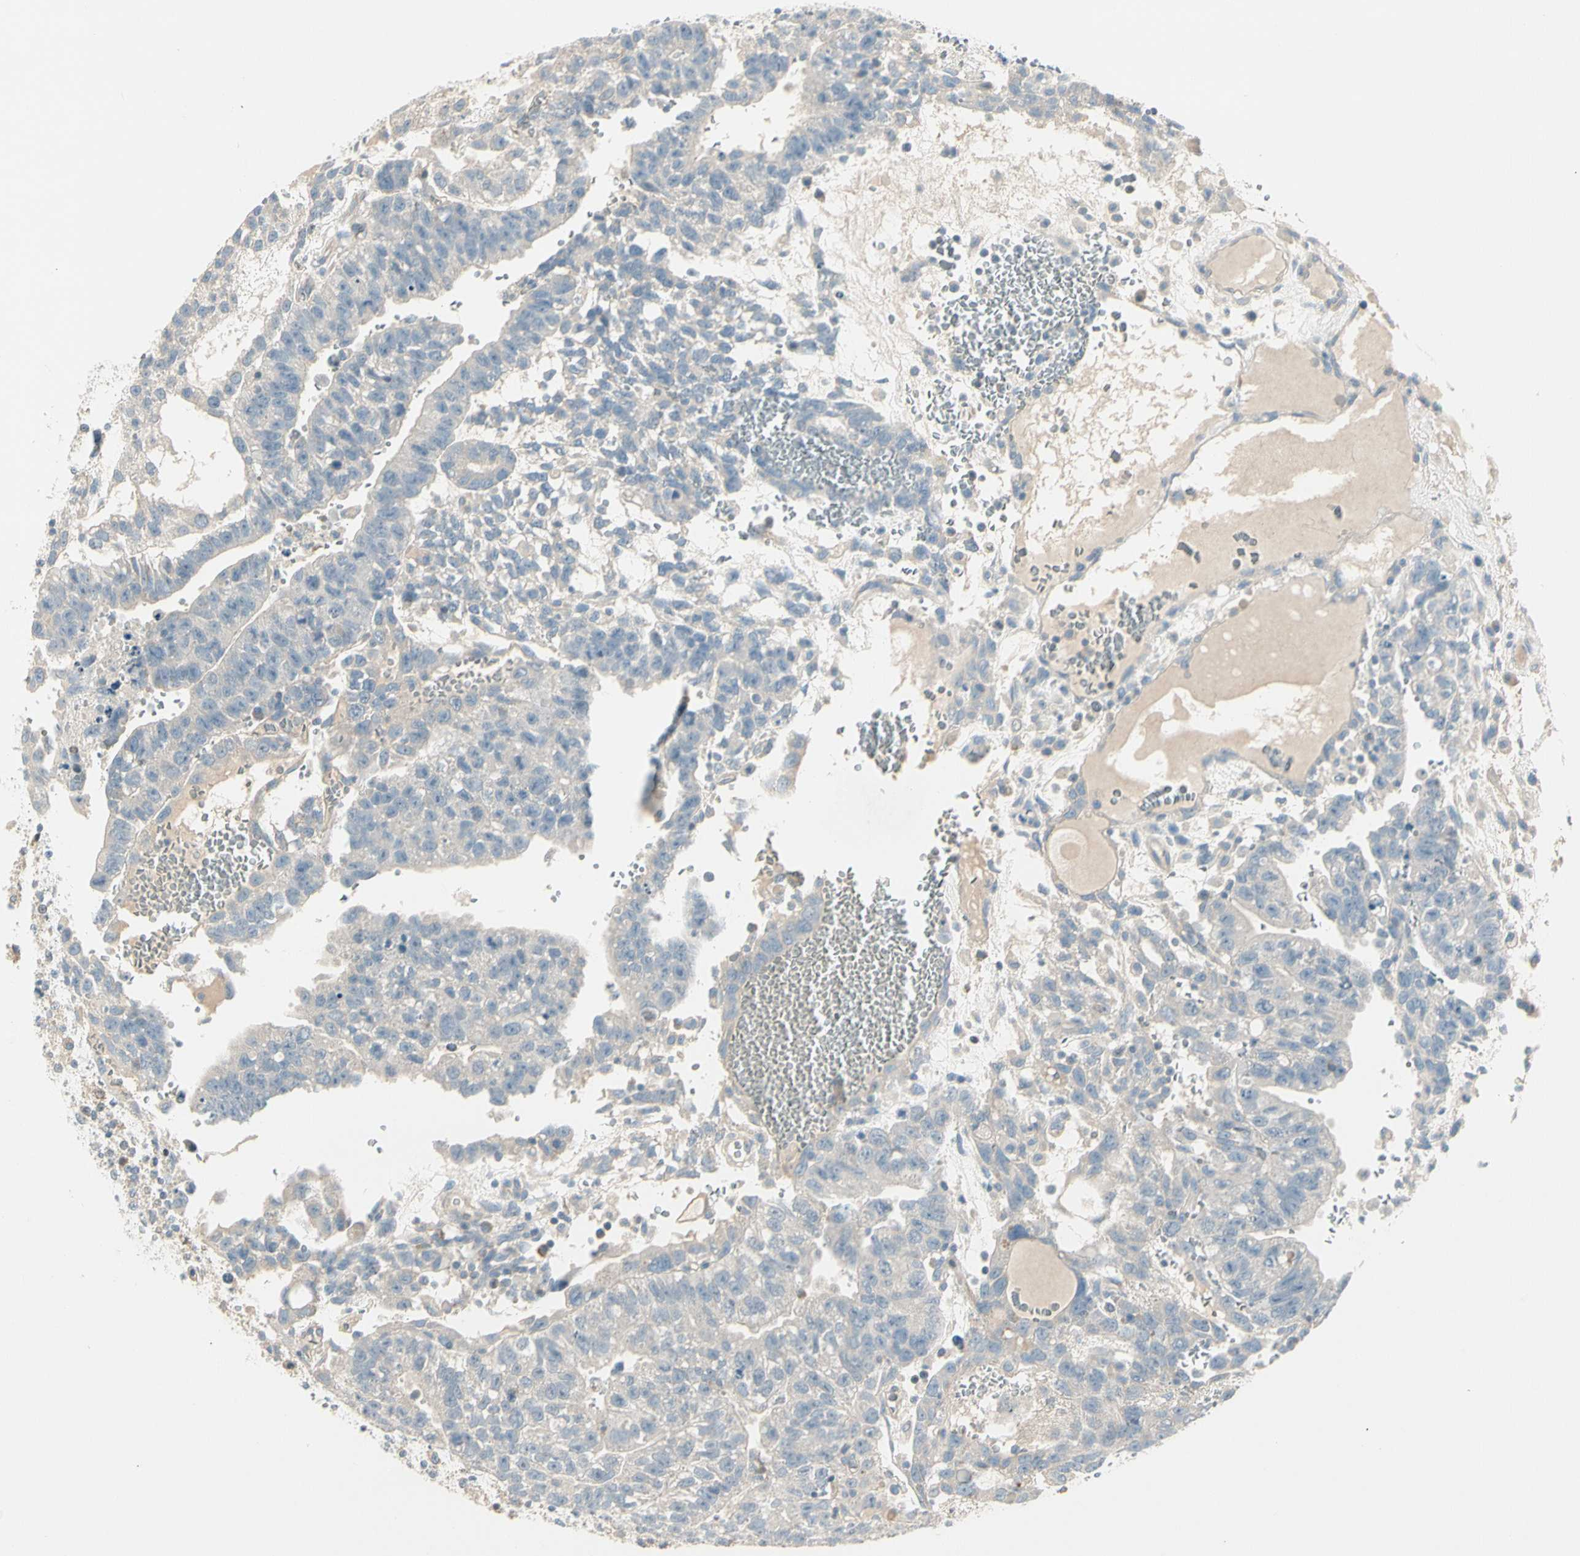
{"staining": {"intensity": "negative", "quantity": "none", "location": "none"}, "tissue": "testis cancer", "cell_type": "Tumor cells", "image_type": "cancer", "snomed": [{"axis": "morphology", "description": "Seminoma, NOS"}, {"axis": "morphology", "description": "Carcinoma, Embryonal, NOS"}, {"axis": "topography", "description": "Testis"}], "caption": "There is no significant expression in tumor cells of testis cancer. (Immunohistochemistry, brightfield microscopy, high magnification).", "gene": "ADGRA3", "patient": {"sex": "male", "age": 52}}